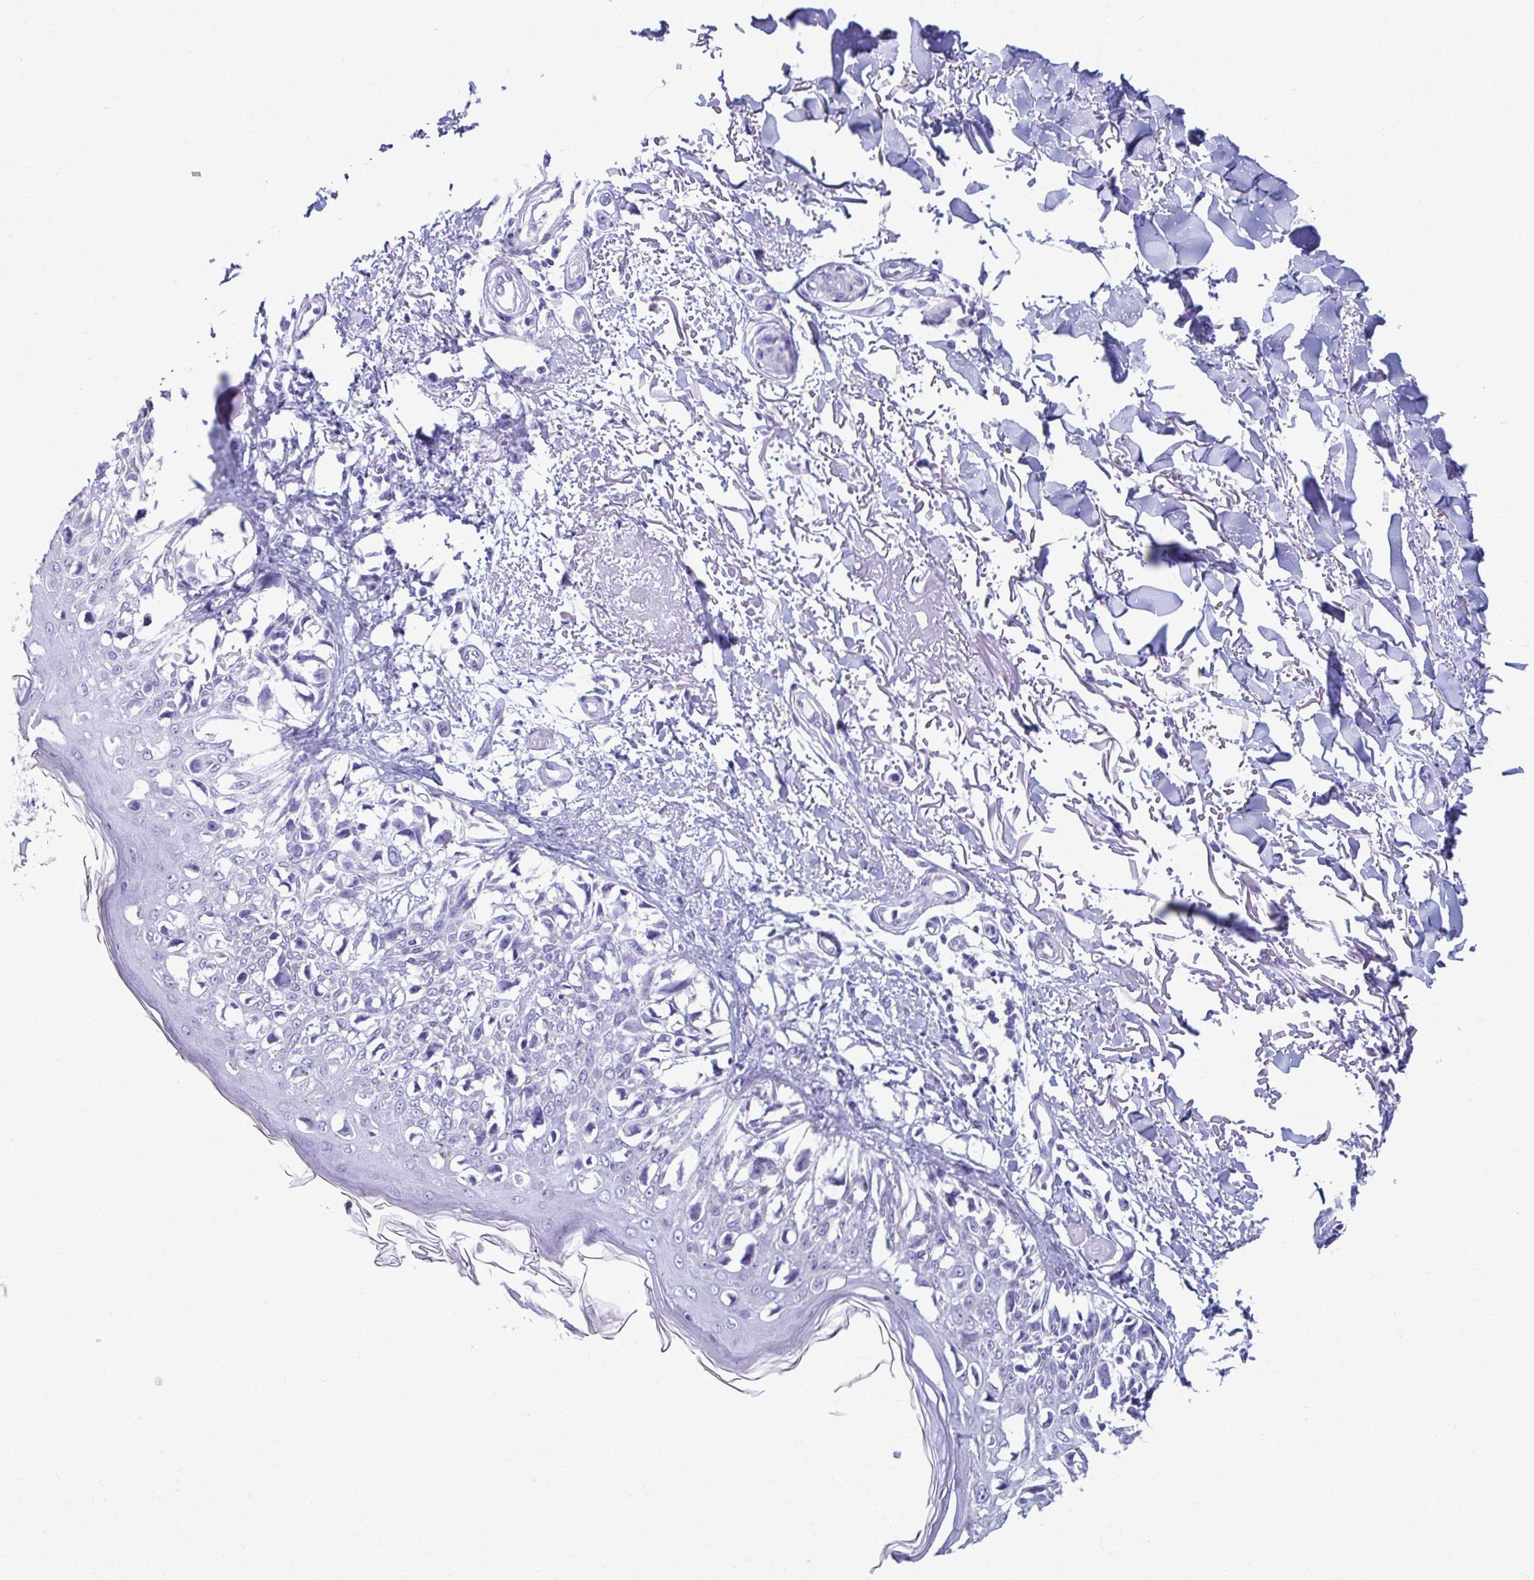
{"staining": {"intensity": "negative", "quantity": "none", "location": "none"}, "tissue": "melanoma", "cell_type": "Tumor cells", "image_type": "cancer", "snomed": [{"axis": "morphology", "description": "Malignant melanoma, NOS"}, {"axis": "topography", "description": "Skin"}], "caption": "Melanoma was stained to show a protein in brown. There is no significant staining in tumor cells.", "gene": "MPLKIP", "patient": {"sex": "male", "age": 73}}